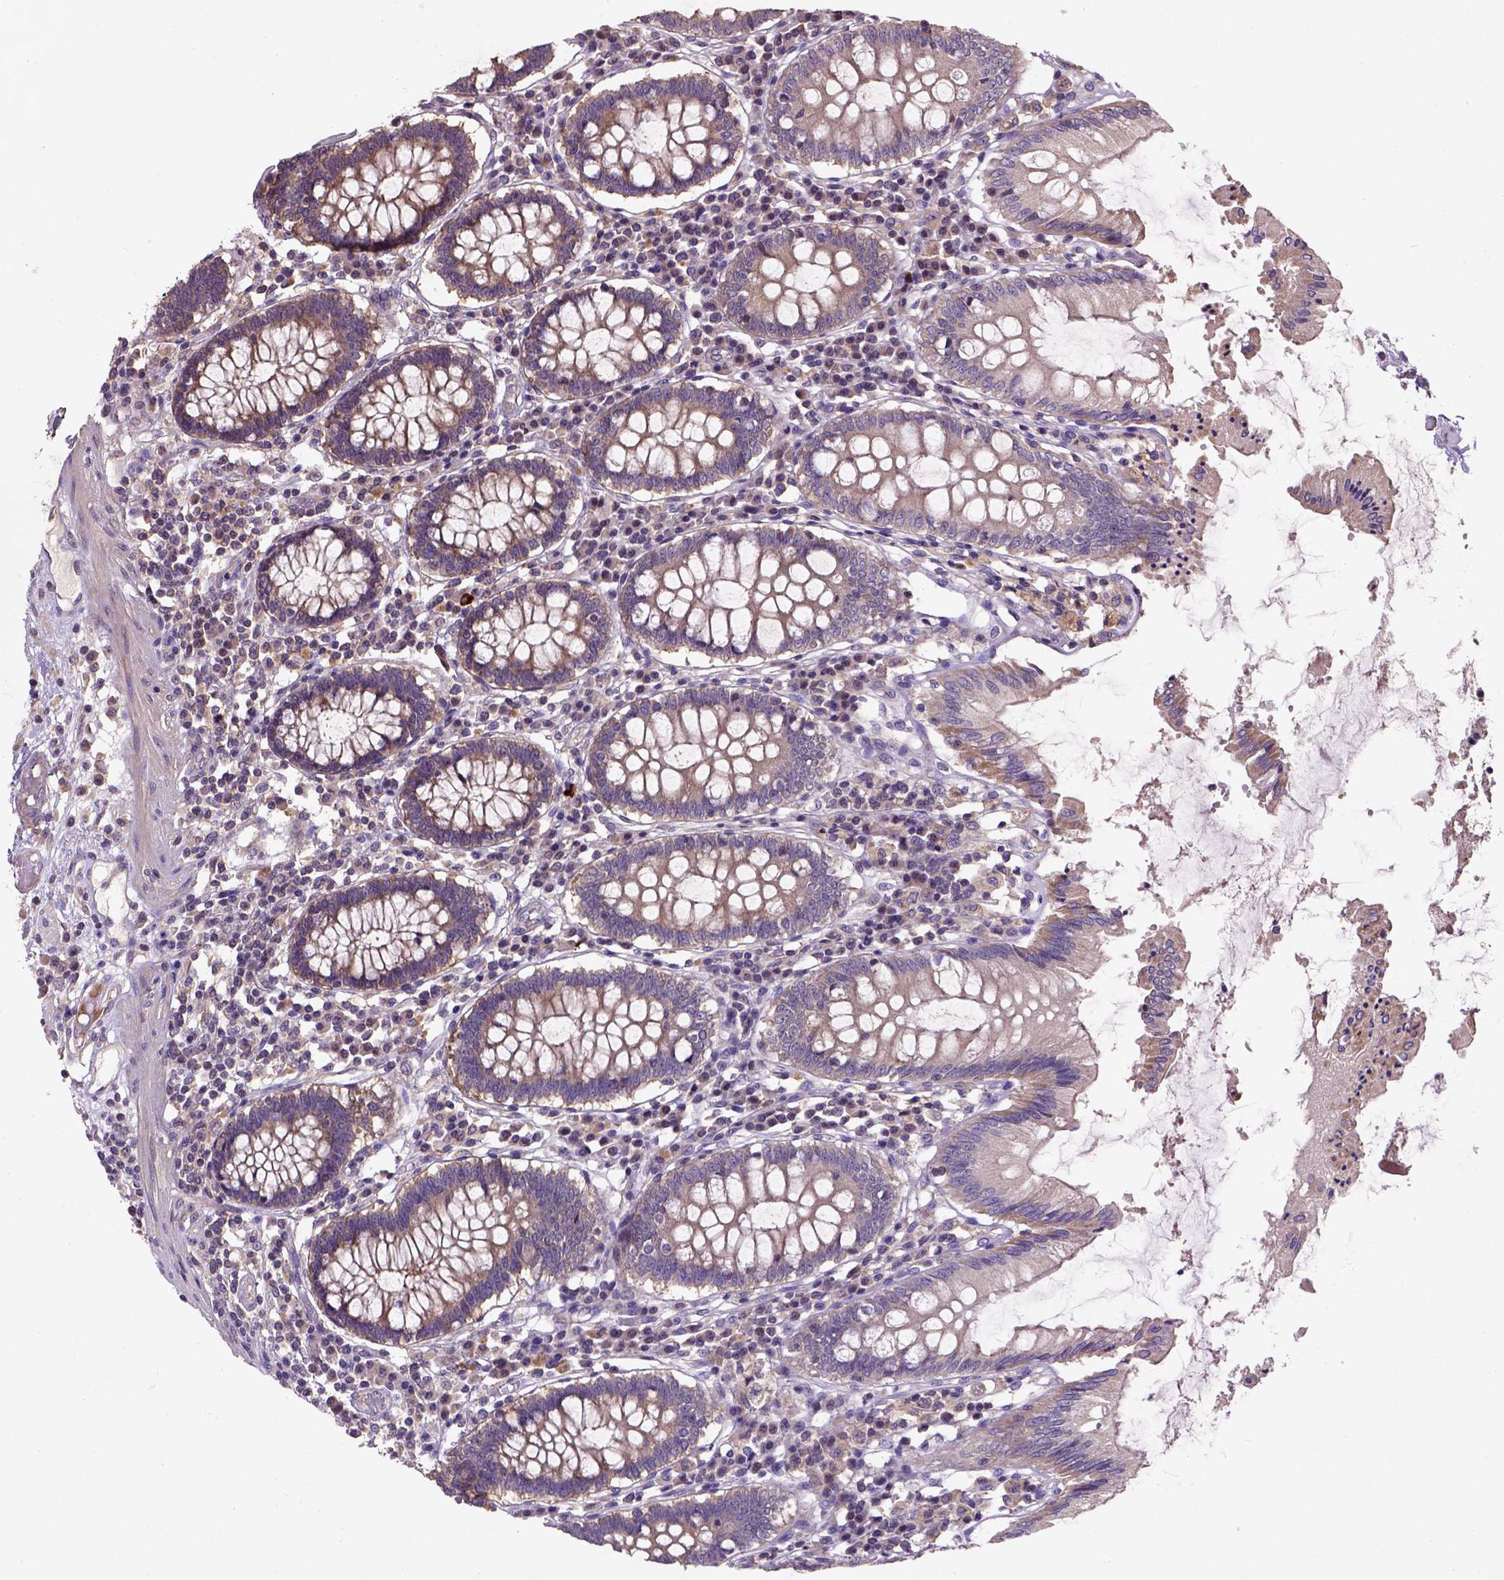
{"staining": {"intensity": "negative", "quantity": "none", "location": "none"}, "tissue": "colon", "cell_type": "Endothelial cells", "image_type": "normal", "snomed": [{"axis": "morphology", "description": "Normal tissue, NOS"}, {"axis": "morphology", "description": "Adenocarcinoma, NOS"}, {"axis": "topography", "description": "Colon"}], "caption": "The micrograph reveals no staining of endothelial cells in benign colon. The staining is performed using DAB (3,3'-diaminobenzidine) brown chromogen with nuclei counter-stained in using hematoxylin.", "gene": "KBTBD8", "patient": {"sex": "male", "age": 83}}